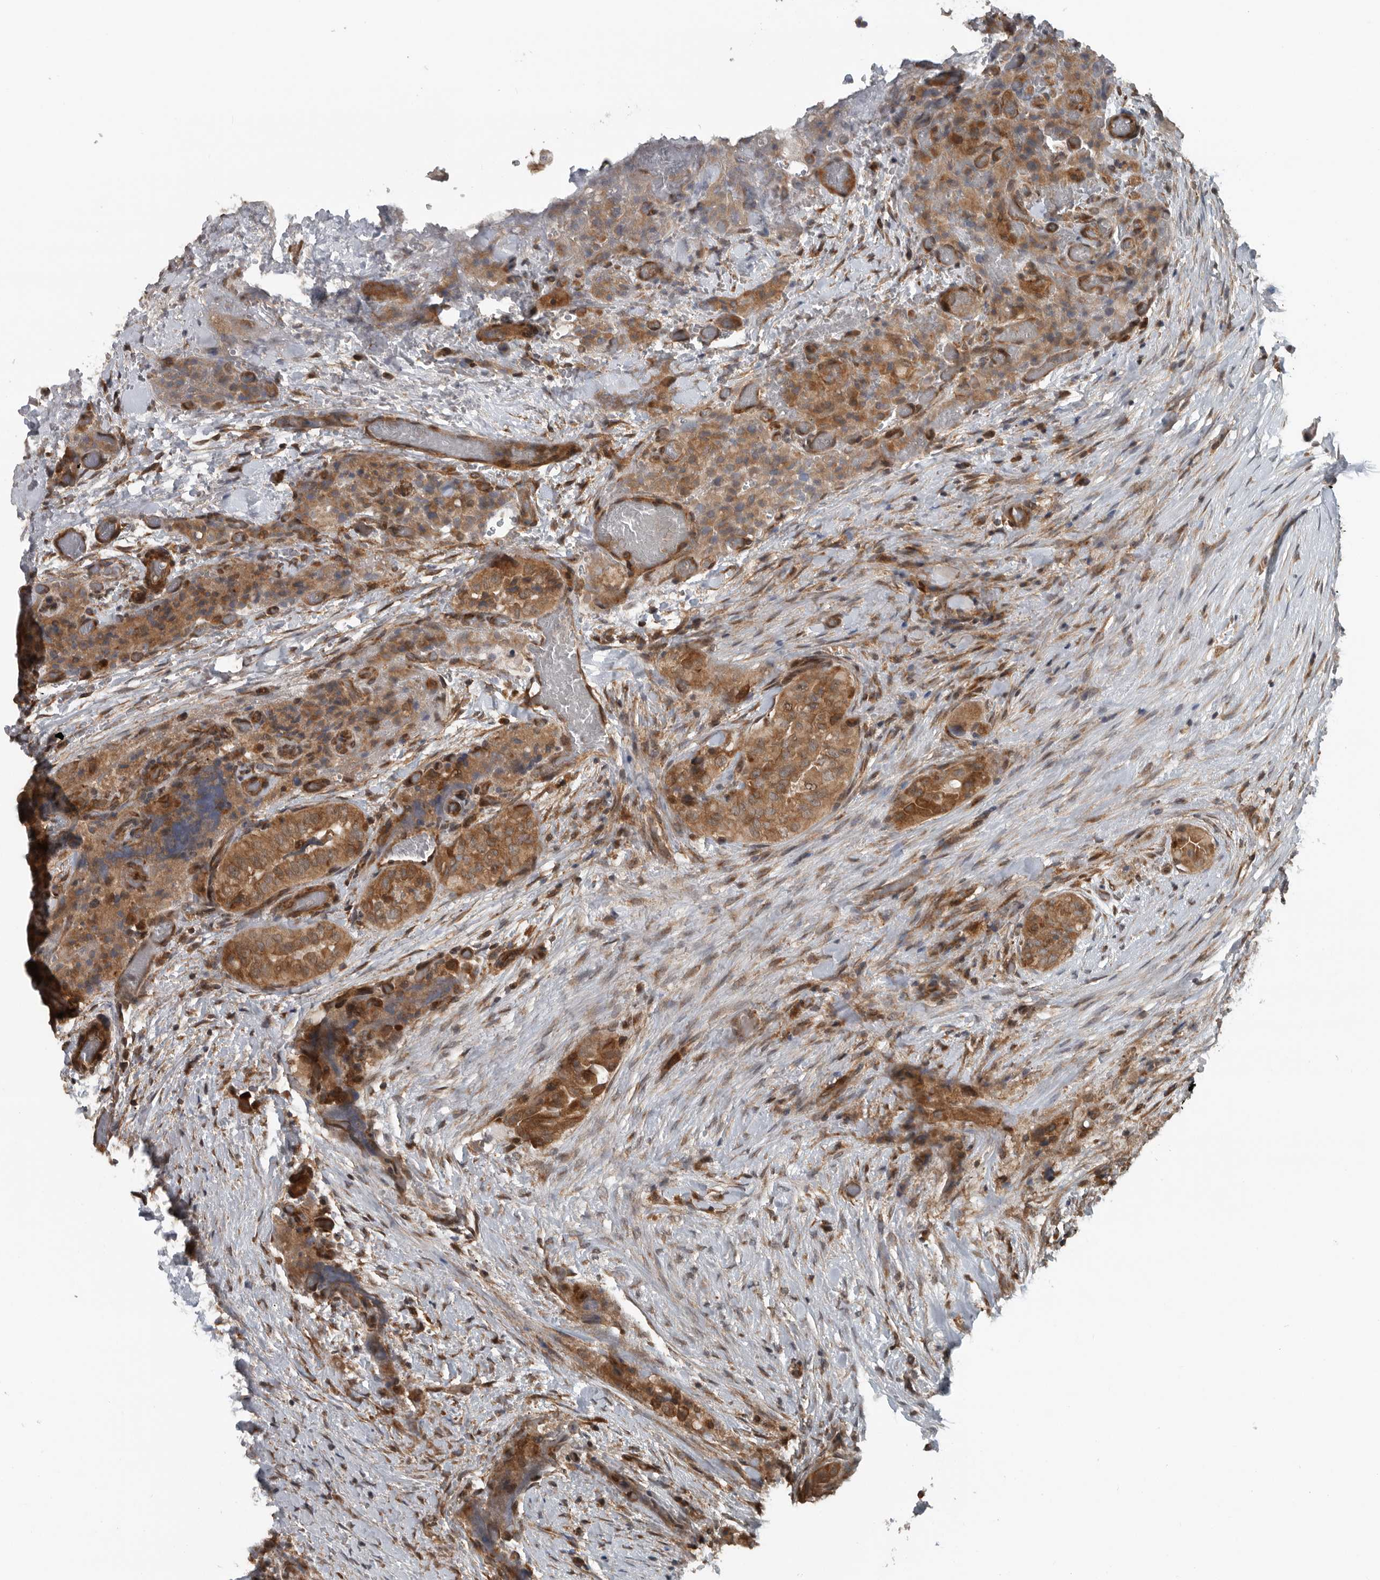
{"staining": {"intensity": "moderate", "quantity": ">75%", "location": "cytoplasmic/membranous"}, "tissue": "thyroid cancer", "cell_type": "Tumor cells", "image_type": "cancer", "snomed": [{"axis": "morphology", "description": "Papillary adenocarcinoma, NOS"}, {"axis": "topography", "description": "Thyroid gland"}], "caption": "This is an image of IHC staining of thyroid cancer (papillary adenocarcinoma), which shows moderate staining in the cytoplasmic/membranous of tumor cells.", "gene": "AMFR", "patient": {"sex": "female", "age": 59}}